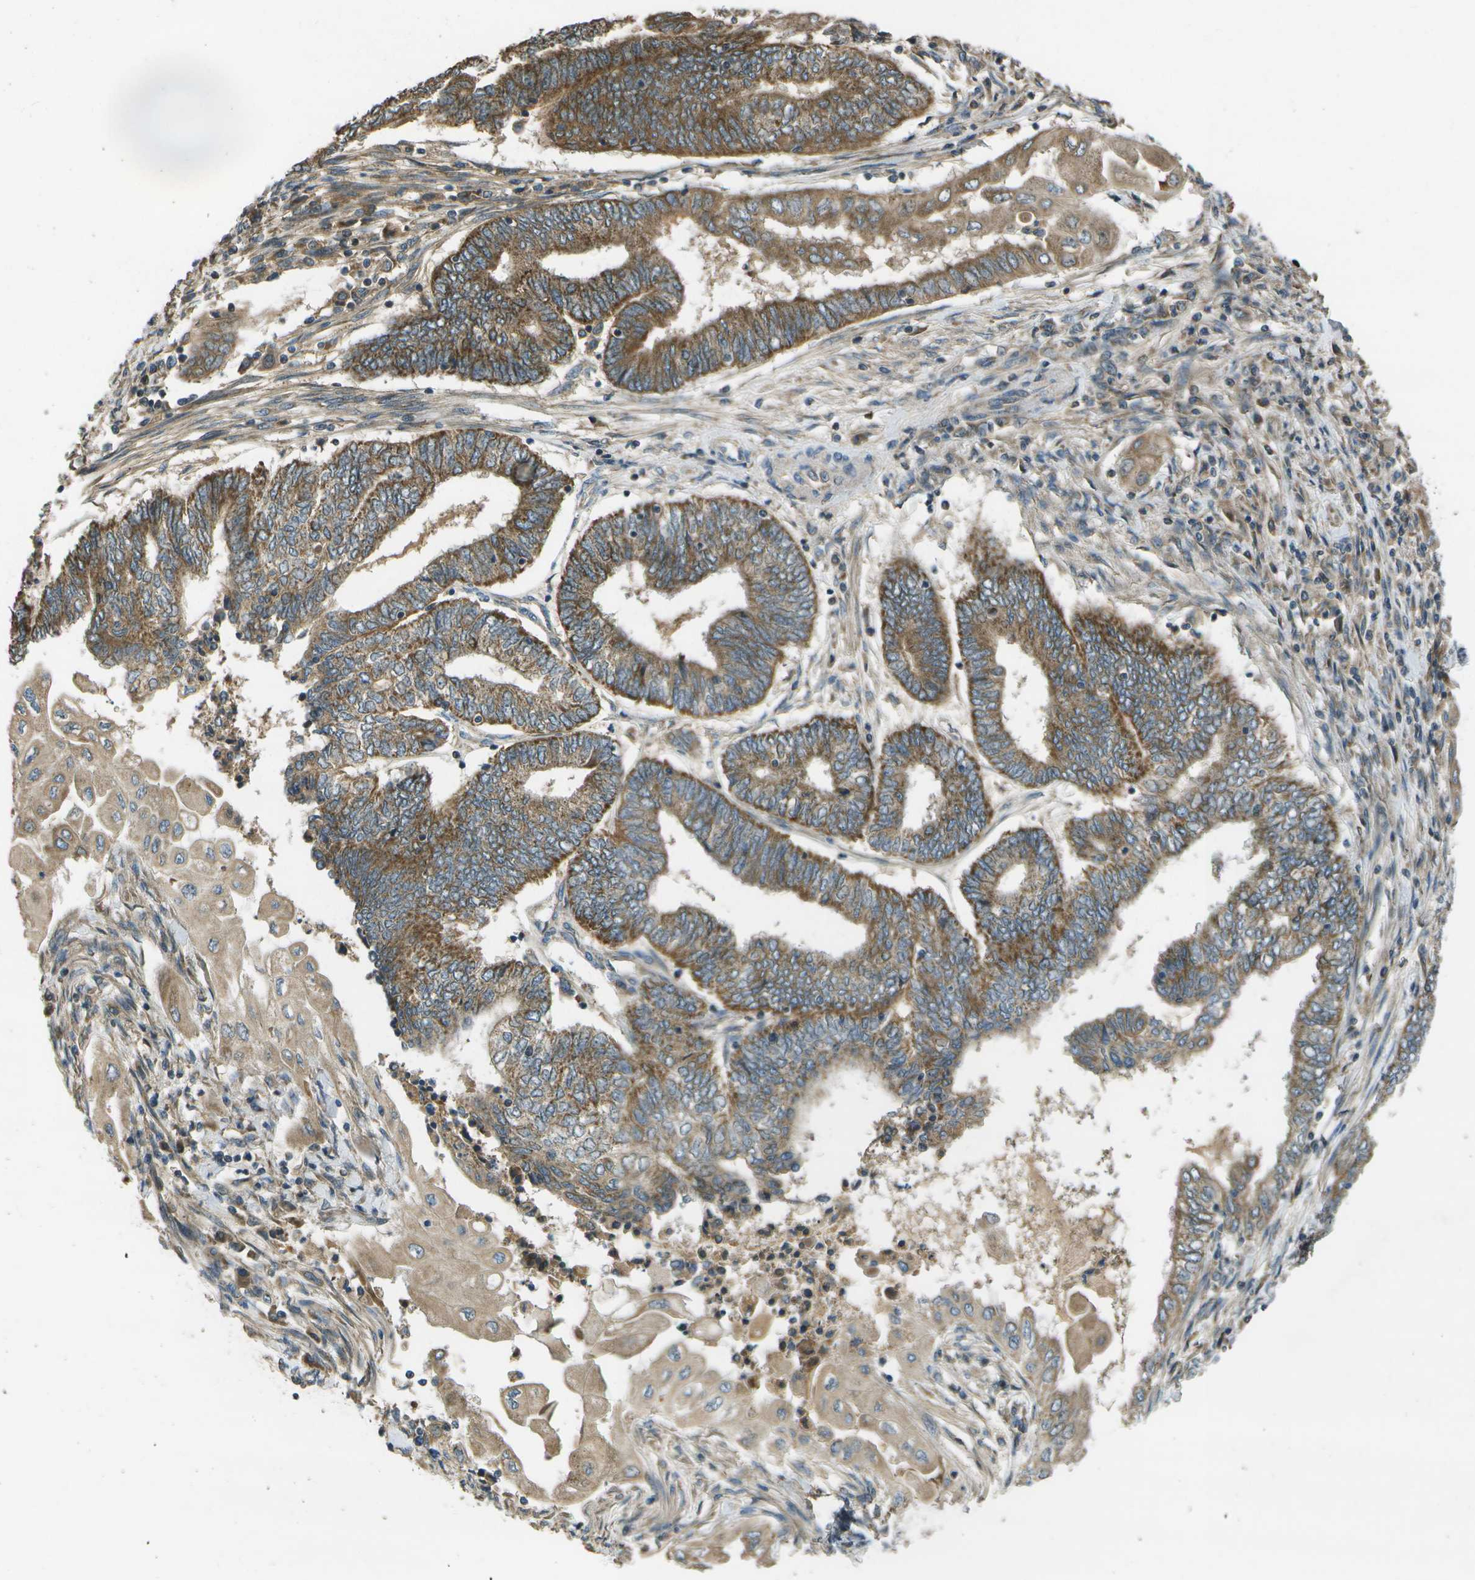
{"staining": {"intensity": "moderate", "quantity": ">75%", "location": "cytoplasmic/membranous"}, "tissue": "endometrial cancer", "cell_type": "Tumor cells", "image_type": "cancer", "snomed": [{"axis": "morphology", "description": "Adenocarcinoma, NOS"}, {"axis": "topography", "description": "Uterus"}, {"axis": "topography", "description": "Endometrium"}], "caption": "A photomicrograph of adenocarcinoma (endometrial) stained for a protein reveals moderate cytoplasmic/membranous brown staining in tumor cells.", "gene": "HFE", "patient": {"sex": "female", "age": 70}}